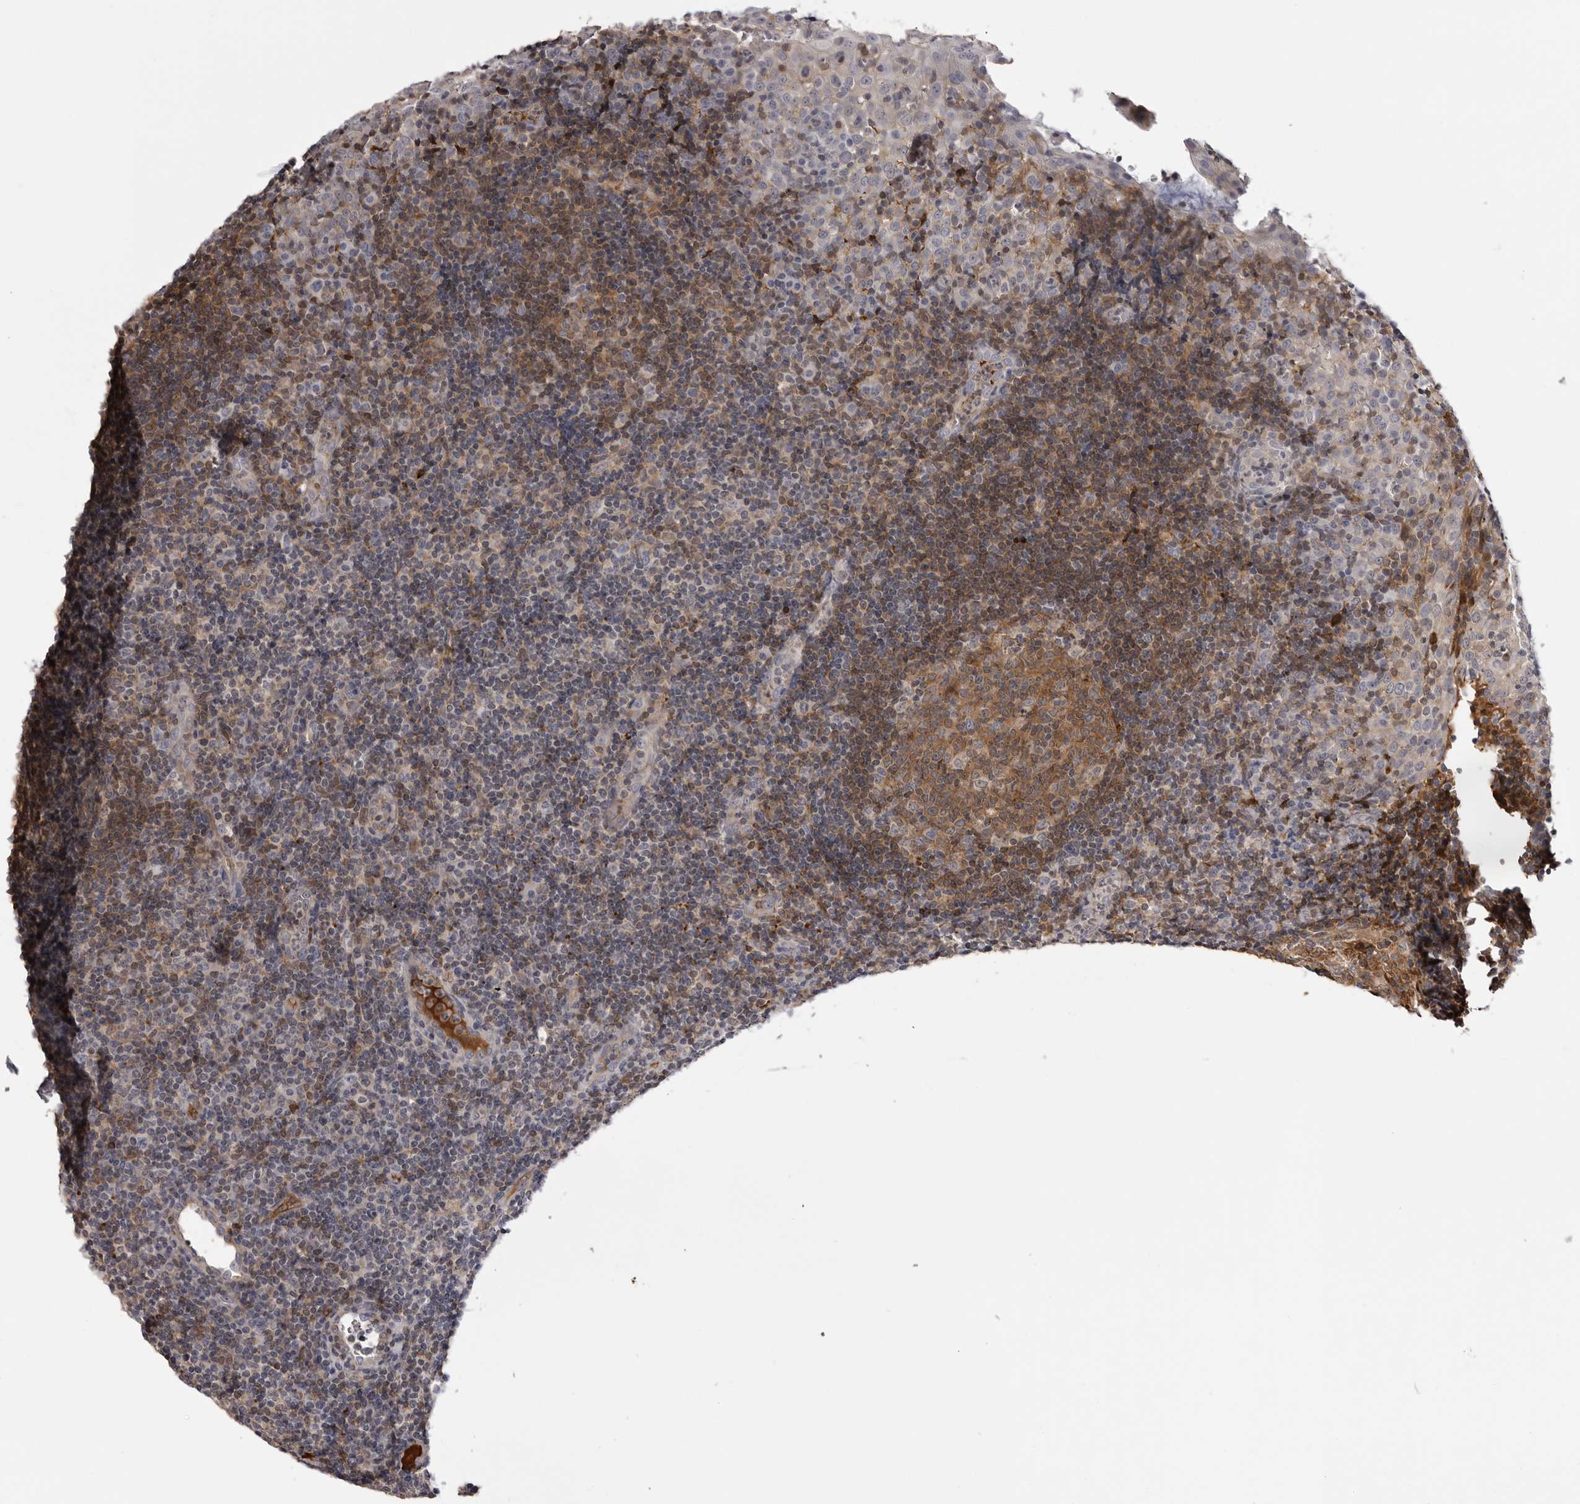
{"staining": {"intensity": "moderate", "quantity": ">75%", "location": "cytoplasmic/membranous"}, "tissue": "tonsil", "cell_type": "Germinal center cells", "image_type": "normal", "snomed": [{"axis": "morphology", "description": "Normal tissue, NOS"}, {"axis": "topography", "description": "Tonsil"}], "caption": "Immunohistochemical staining of benign human tonsil shows medium levels of moderate cytoplasmic/membranous expression in about >75% of germinal center cells. The staining was performed using DAB, with brown indicating positive protein expression. Nuclei are stained blue with hematoxylin.", "gene": "PLEKHF2", "patient": {"sex": "female", "age": 40}}